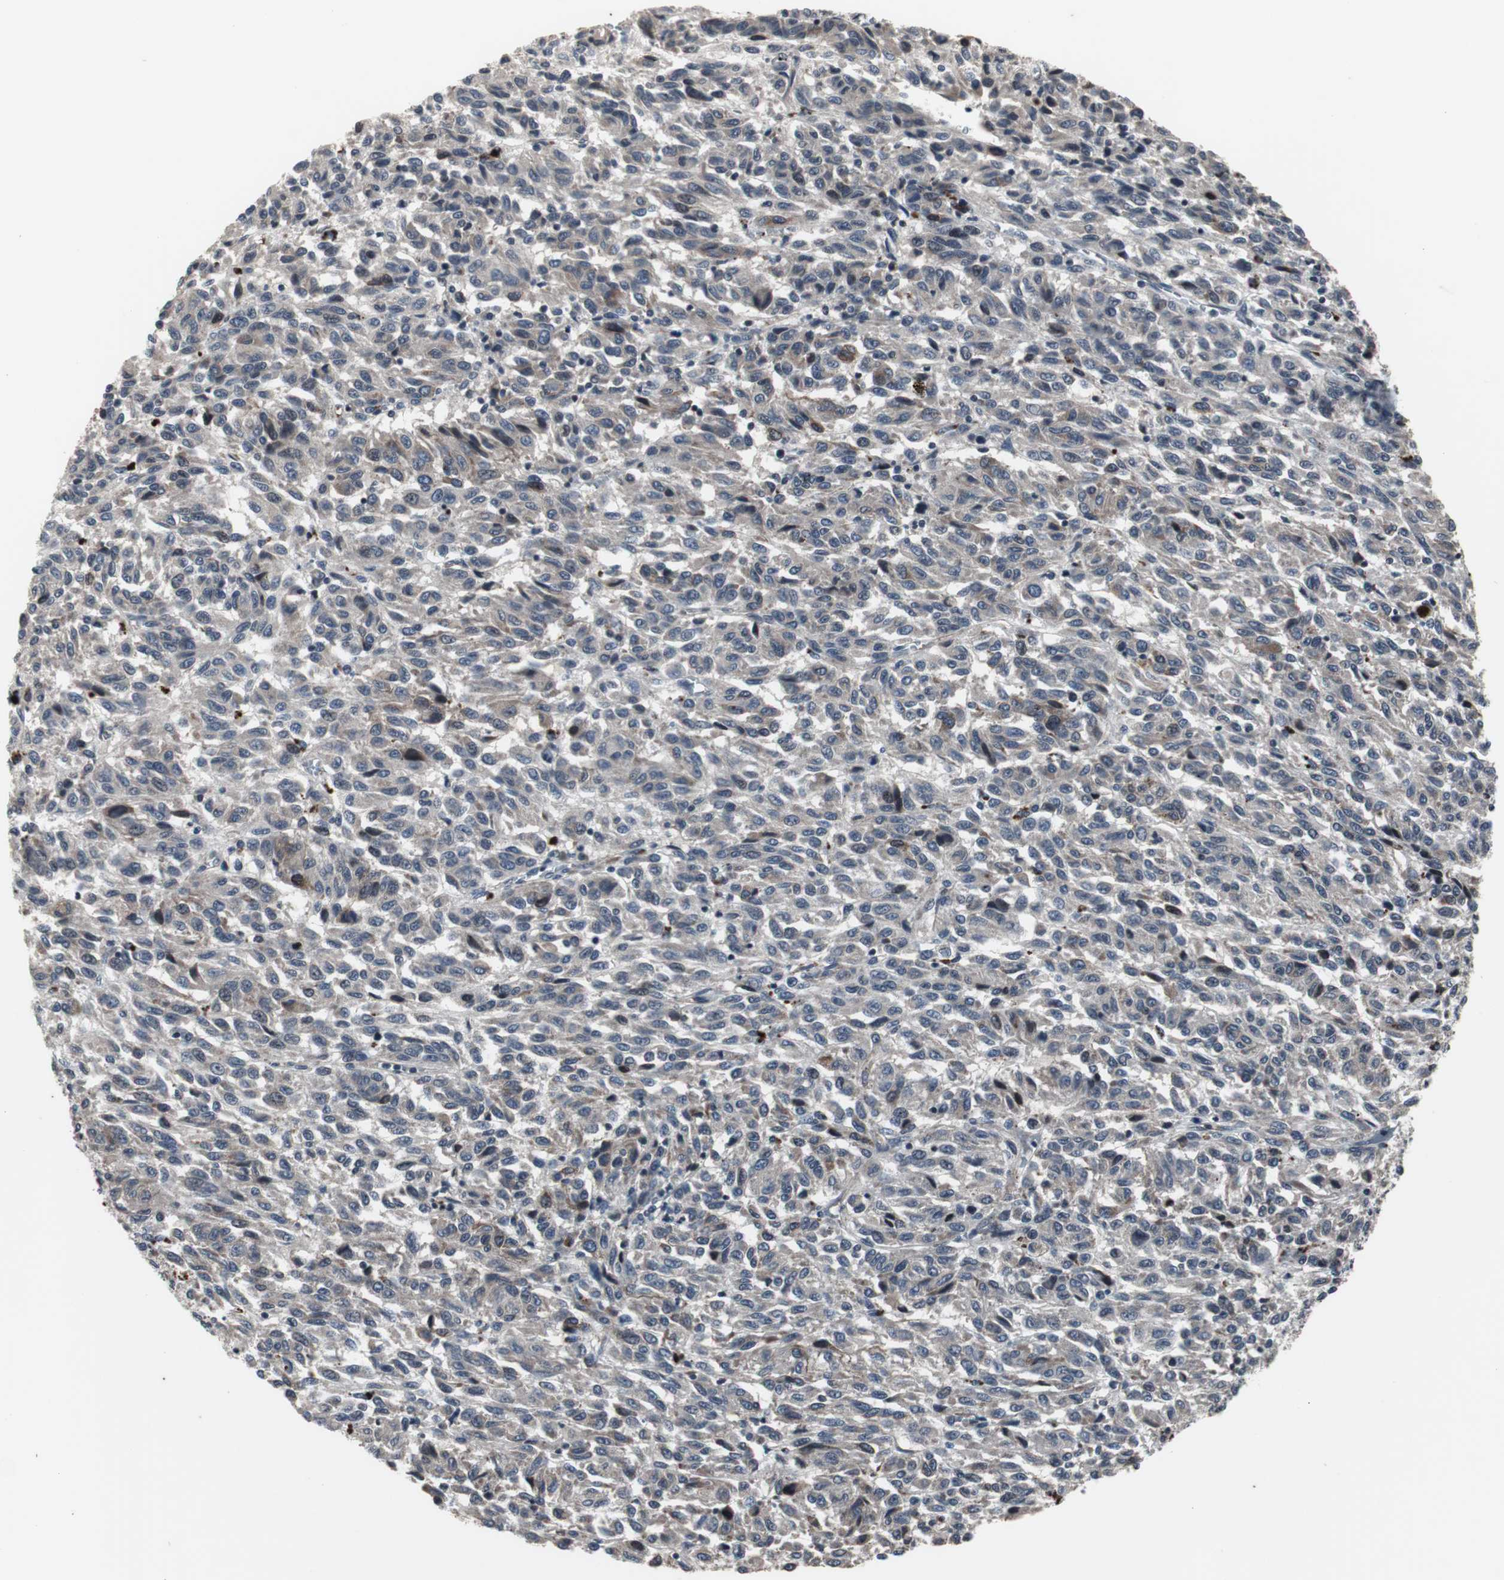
{"staining": {"intensity": "weak", "quantity": "<25%", "location": "cytoplasmic/membranous"}, "tissue": "melanoma", "cell_type": "Tumor cells", "image_type": "cancer", "snomed": [{"axis": "morphology", "description": "Malignant melanoma, Metastatic site"}, {"axis": "topography", "description": "Lung"}], "caption": "Human melanoma stained for a protein using immunohistochemistry (IHC) demonstrates no positivity in tumor cells.", "gene": "CRADD", "patient": {"sex": "male", "age": 64}}